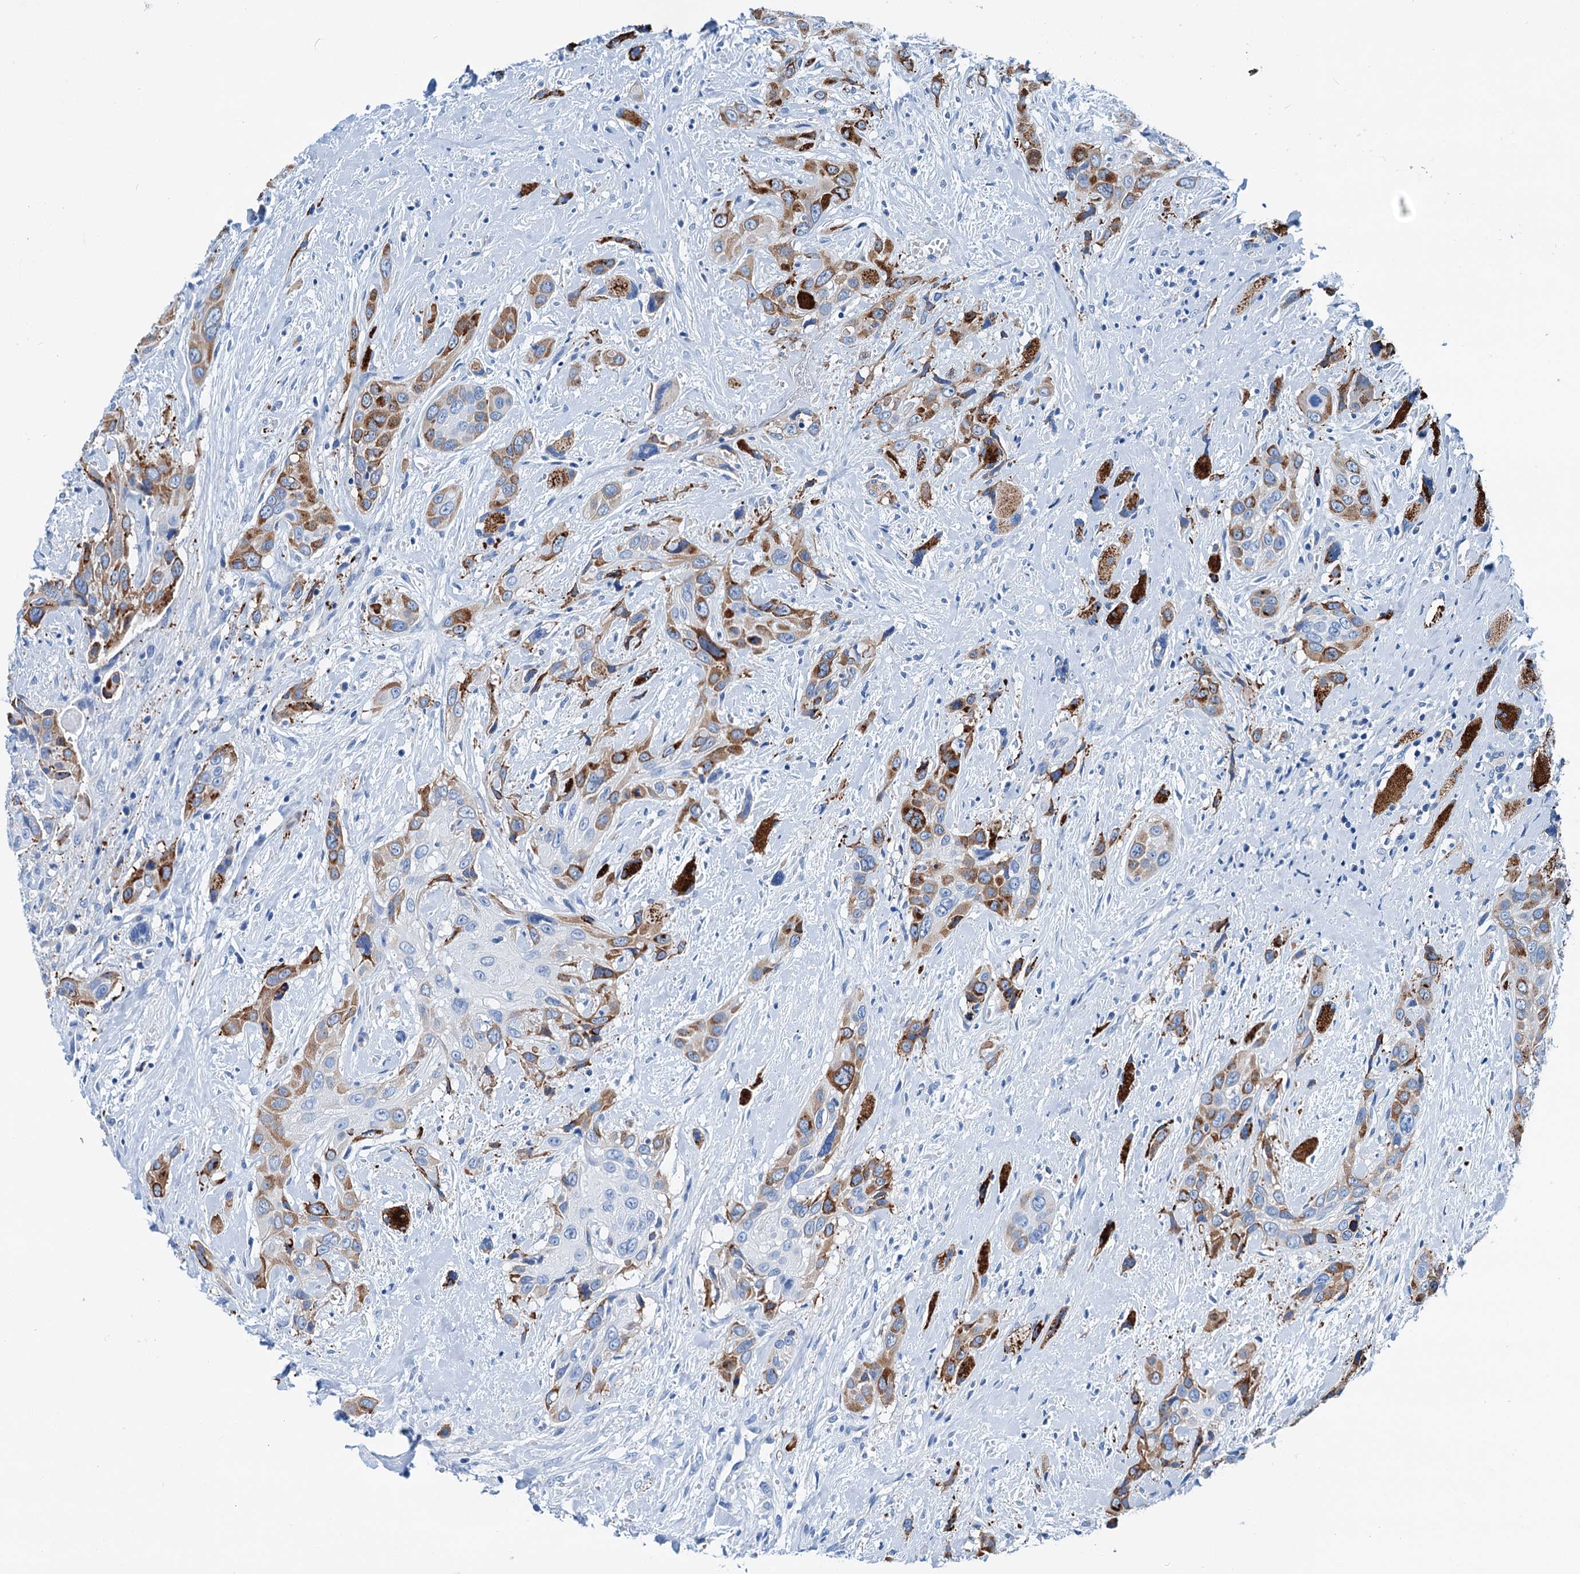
{"staining": {"intensity": "strong", "quantity": "<25%", "location": "cytoplasmic/membranous"}, "tissue": "head and neck cancer", "cell_type": "Tumor cells", "image_type": "cancer", "snomed": [{"axis": "morphology", "description": "Squamous cell carcinoma, NOS"}, {"axis": "topography", "description": "Head-Neck"}], "caption": "Immunohistochemistry (DAB) staining of squamous cell carcinoma (head and neck) reveals strong cytoplasmic/membranous protein staining in about <25% of tumor cells.", "gene": "KNDC1", "patient": {"sex": "male", "age": 81}}